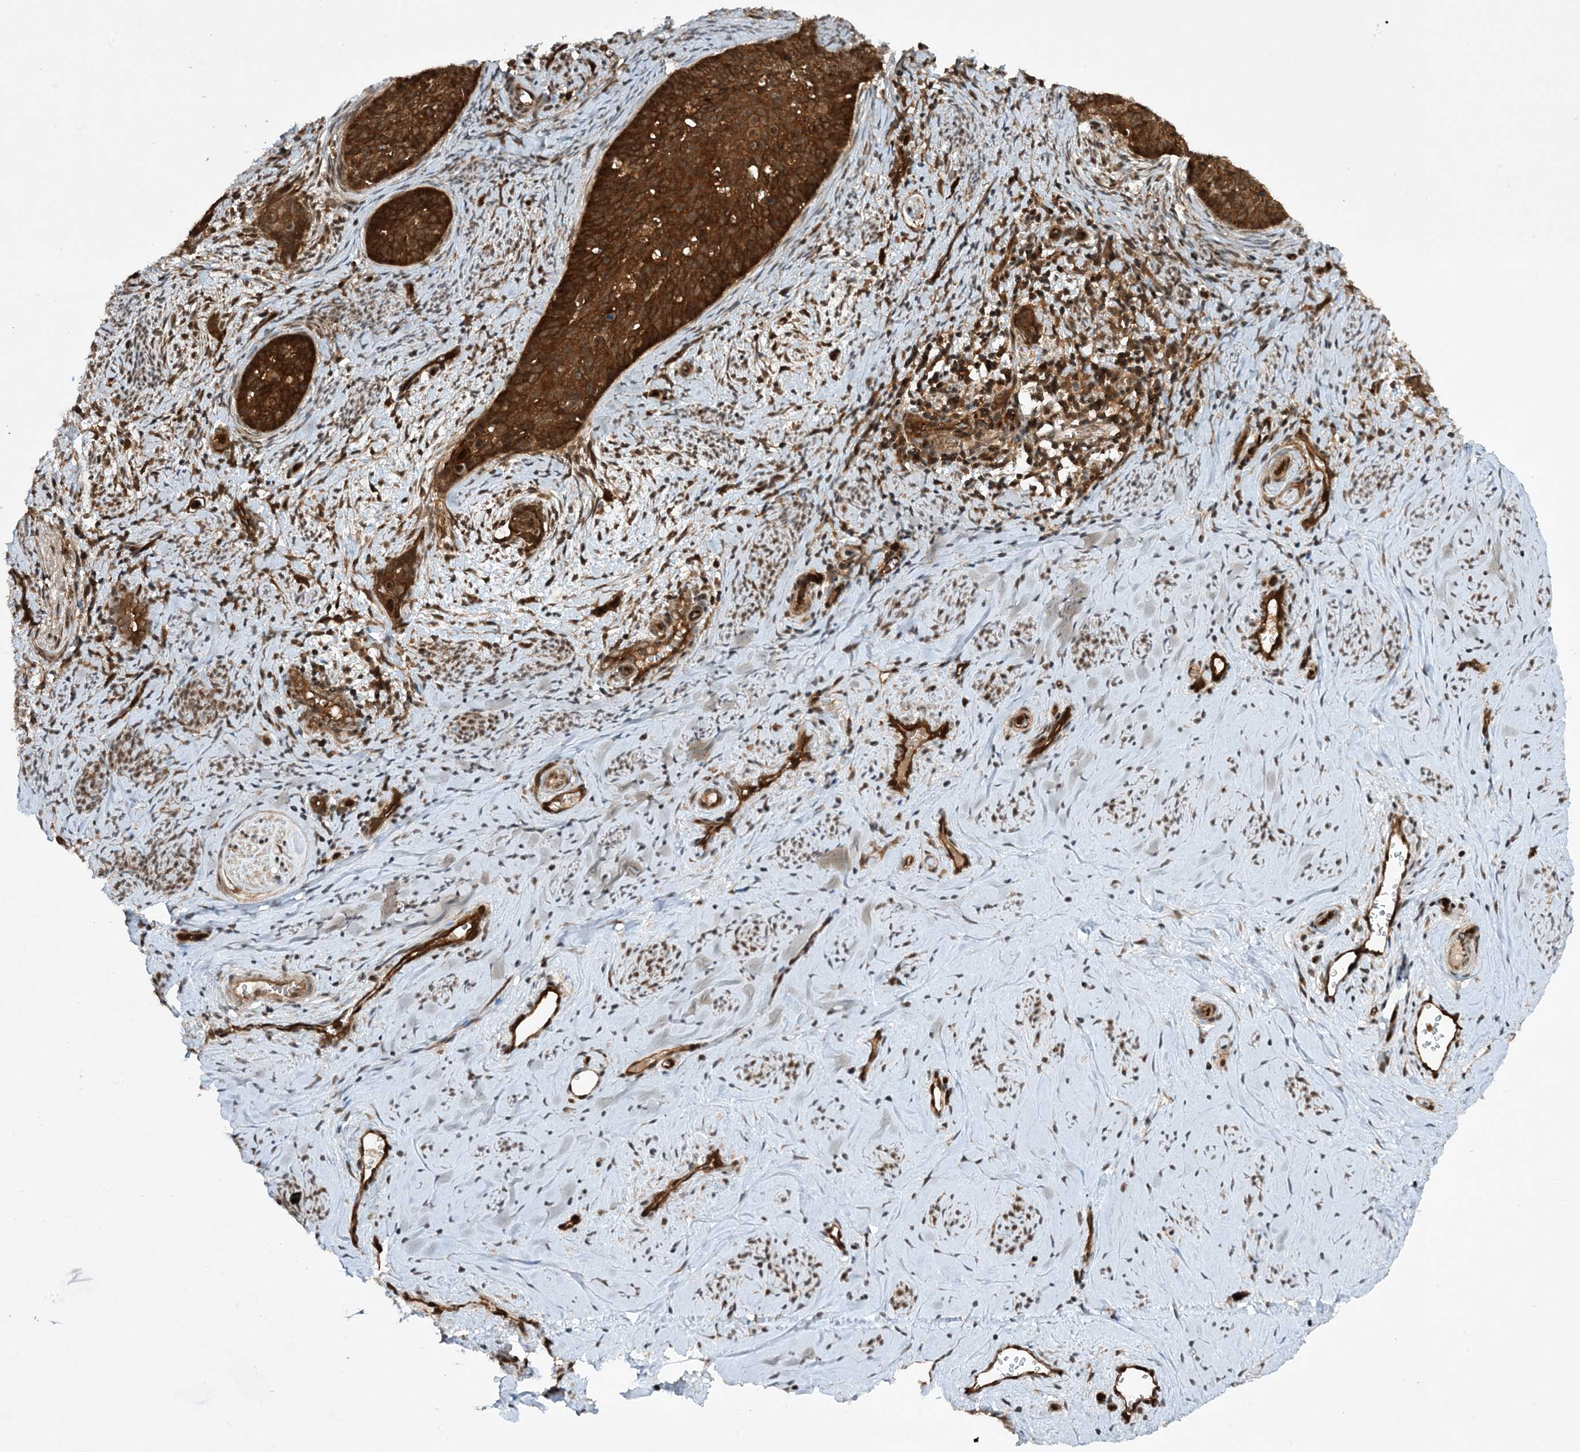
{"staining": {"intensity": "strong", "quantity": ">75%", "location": "cytoplasmic/membranous"}, "tissue": "cervical cancer", "cell_type": "Tumor cells", "image_type": "cancer", "snomed": [{"axis": "morphology", "description": "Squamous cell carcinoma, NOS"}, {"axis": "topography", "description": "Cervix"}], "caption": "Strong cytoplasmic/membranous protein staining is present in approximately >75% of tumor cells in squamous cell carcinoma (cervical).", "gene": "CERT1", "patient": {"sex": "female", "age": 33}}